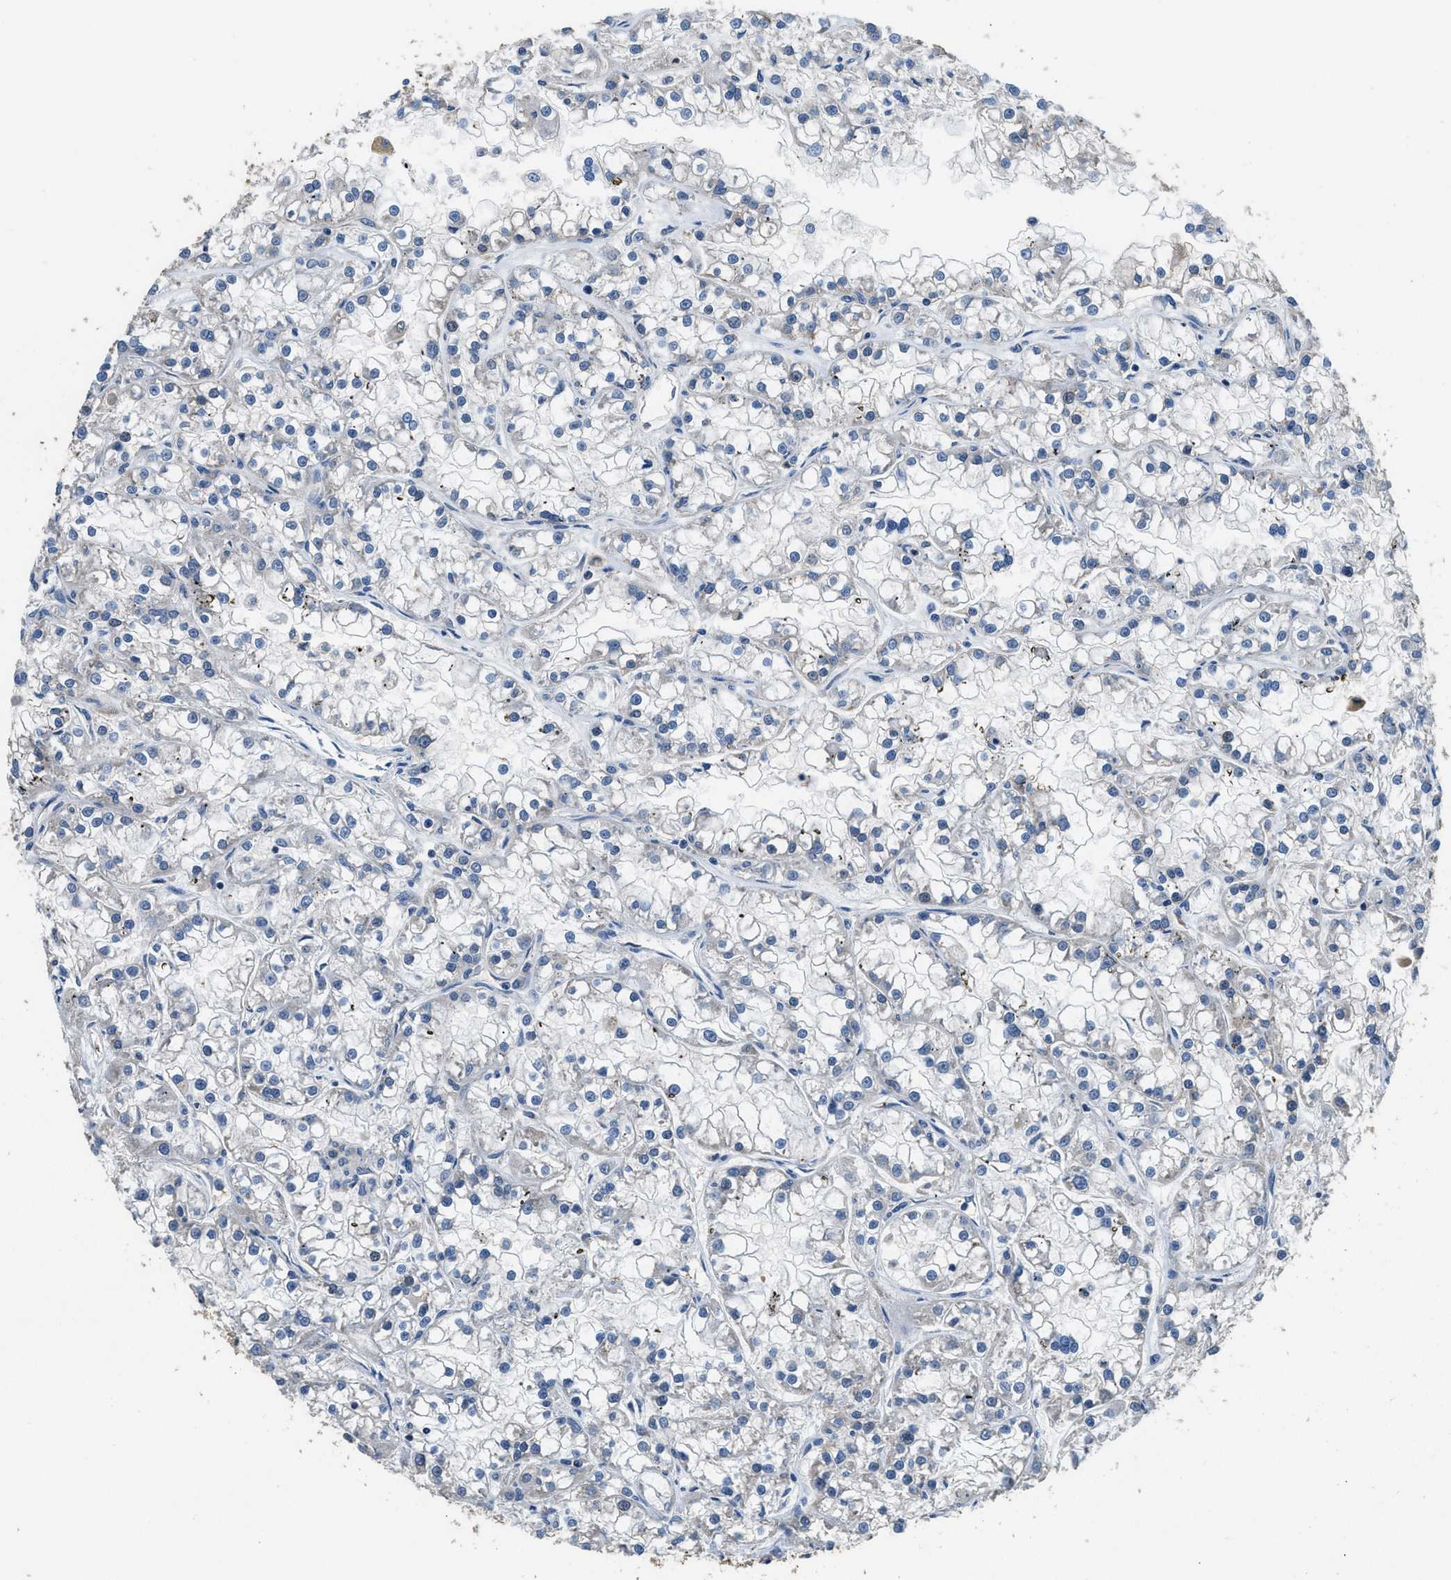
{"staining": {"intensity": "negative", "quantity": "none", "location": "none"}, "tissue": "renal cancer", "cell_type": "Tumor cells", "image_type": "cancer", "snomed": [{"axis": "morphology", "description": "Adenocarcinoma, NOS"}, {"axis": "topography", "description": "Kidney"}], "caption": "Immunohistochemistry of human renal adenocarcinoma reveals no staining in tumor cells.", "gene": "SSH2", "patient": {"sex": "female", "age": 52}}